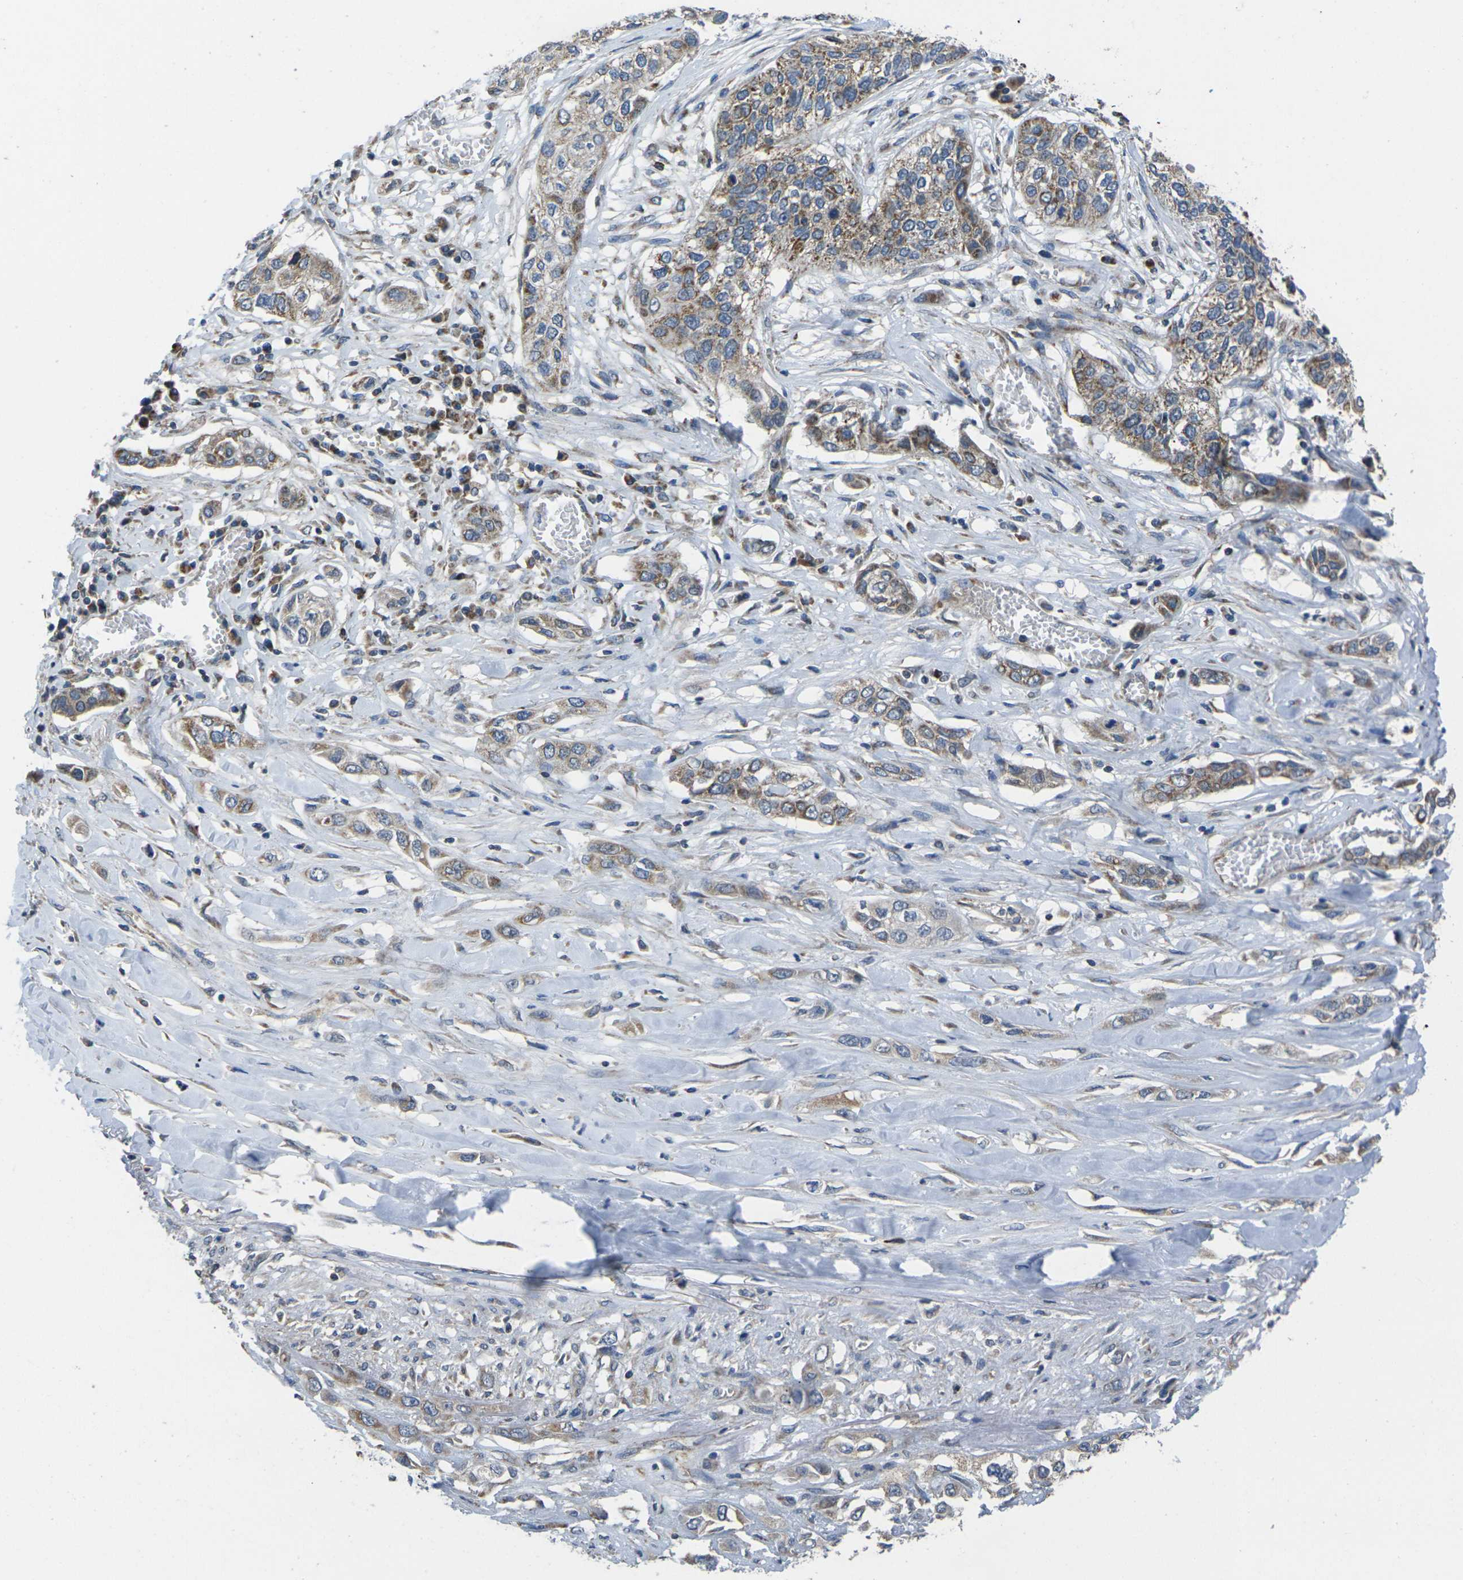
{"staining": {"intensity": "moderate", "quantity": ">75%", "location": "cytoplasmic/membranous"}, "tissue": "lung cancer", "cell_type": "Tumor cells", "image_type": "cancer", "snomed": [{"axis": "morphology", "description": "Squamous cell carcinoma, NOS"}, {"axis": "topography", "description": "Lung"}], "caption": "Protein expression analysis of lung cancer displays moderate cytoplasmic/membranous positivity in approximately >75% of tumor cells. The staining was performed using DAB to visualize the protein expression in brown, while the nuclei were stained in blue with hematoxylin (Magnification: 20x).", "gene": "TMEM120B", "patient": {"sex": "male", "age": 71}}